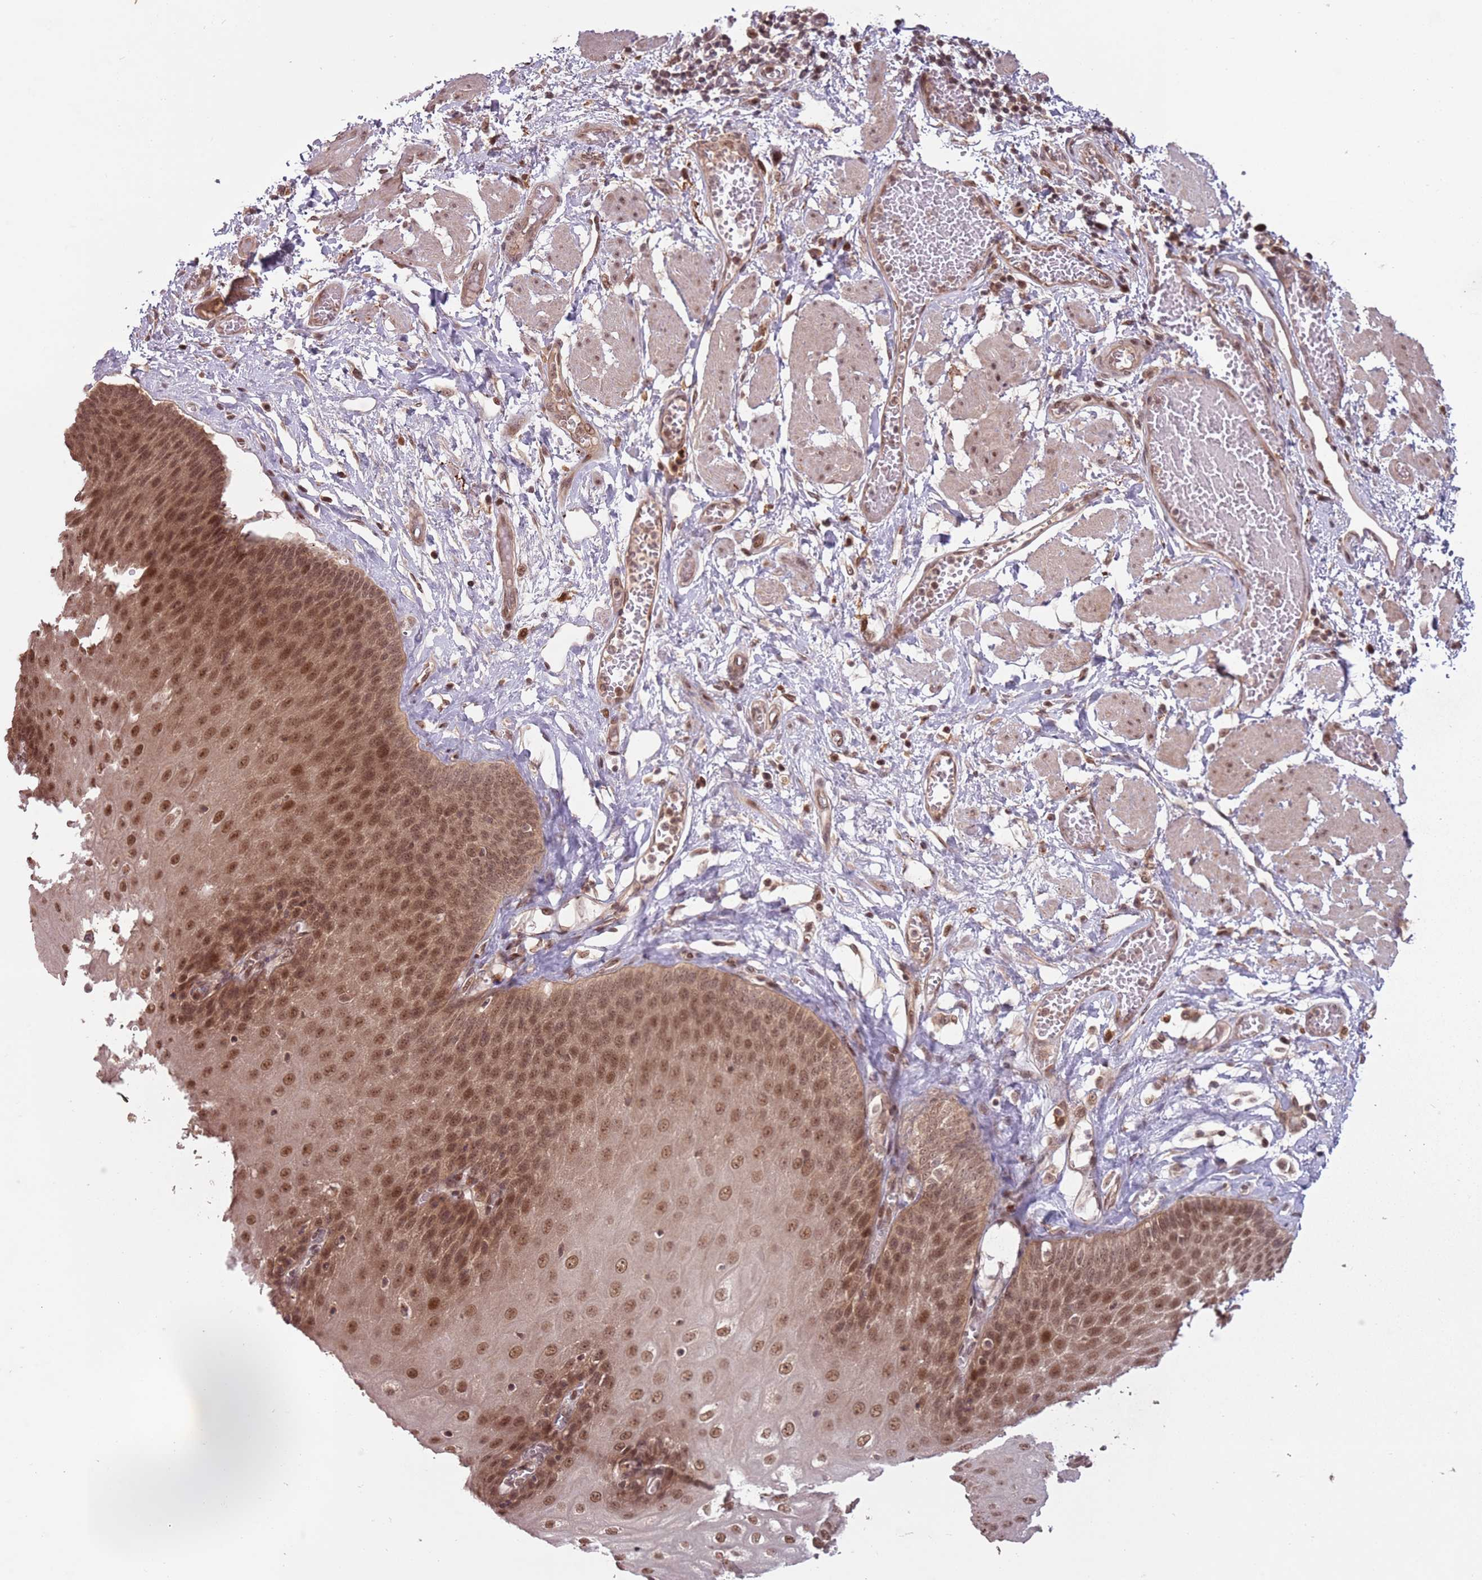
{"staining": {"intensity": "moderate", "quantity": ">75%", "location": "cytoplasmic/membranous,nuclear"}, "tissue": "esophagus", "cell_type": "Squamous epithelial cells", "image_type": "normal", "snomed": [{"axis": "morphology", "description": "Normal tissue, NOS"}, {"axis": "topography", "description": "Esophagus"}], "caption": "Immunohistochemical staining of unremarkable human esophagus displays medium levels of moderate cytoplasmic/membranous,nuclear expression in approximately >75% of squamous epithelial cells.", "gene": "ADAMTS3", "patient": {"sex": "male", "age": 60}}